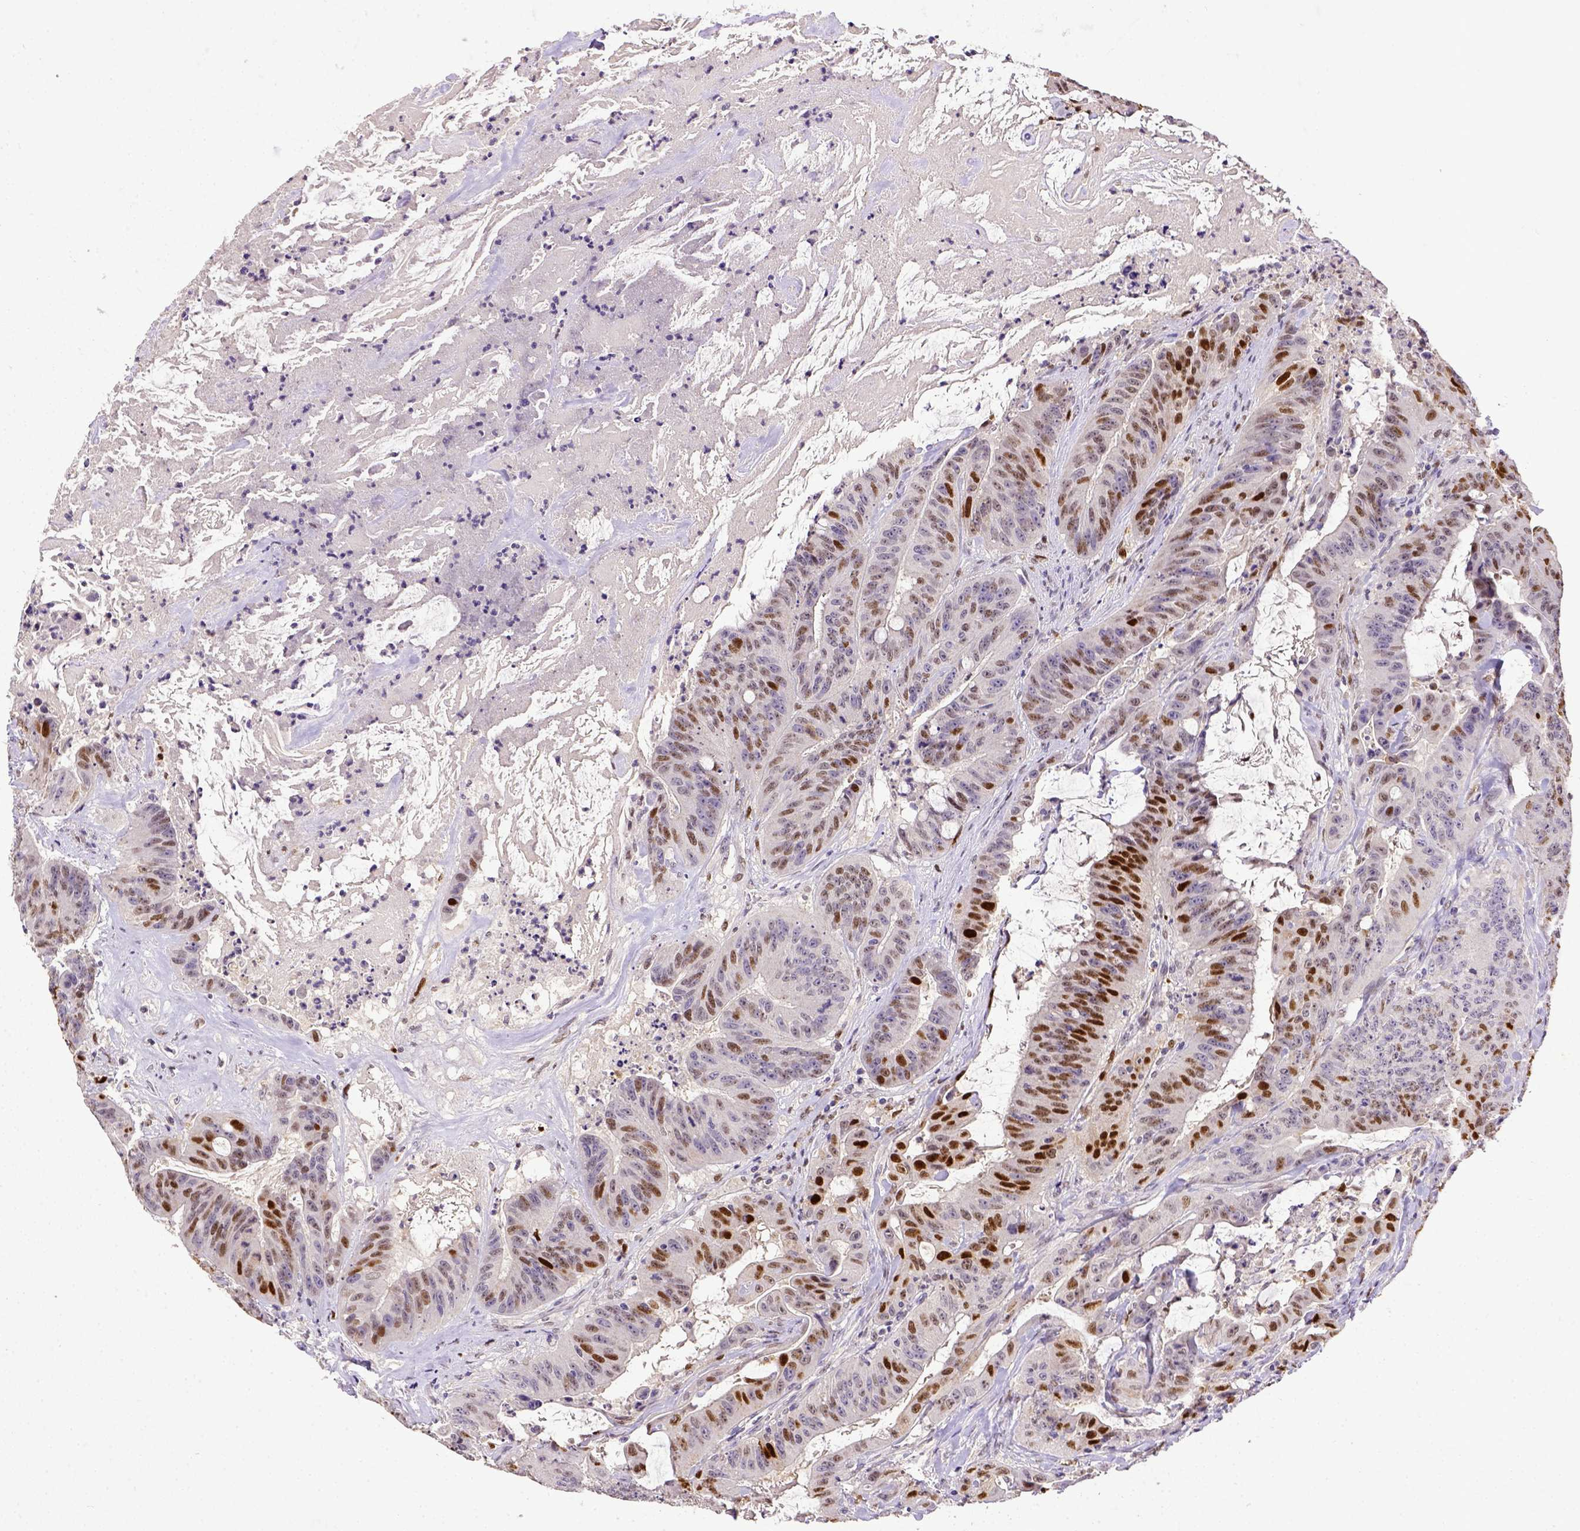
{"staining": {"intensity": "strong", "quantity": "25%-75%", "location": "nuclear"}, "tissue": "colorectal cancer", "cell_type": "Tumor cells", "image_type": "cancer", "snomed": [{"axis": "morphology", "description": "Adenocarcinoma, NOS"}, {"axis": "topography", "description": "Colon"}], "caption": "Colorectal cancer (adenocarcinoma) tissue demonstrates strong nuclear expression in approximately 25%-75% of tumor cells, visualized by immunohistochemistry.", "gene": "CDKN1A", "patient": {"sex": "male", "age": 33}}